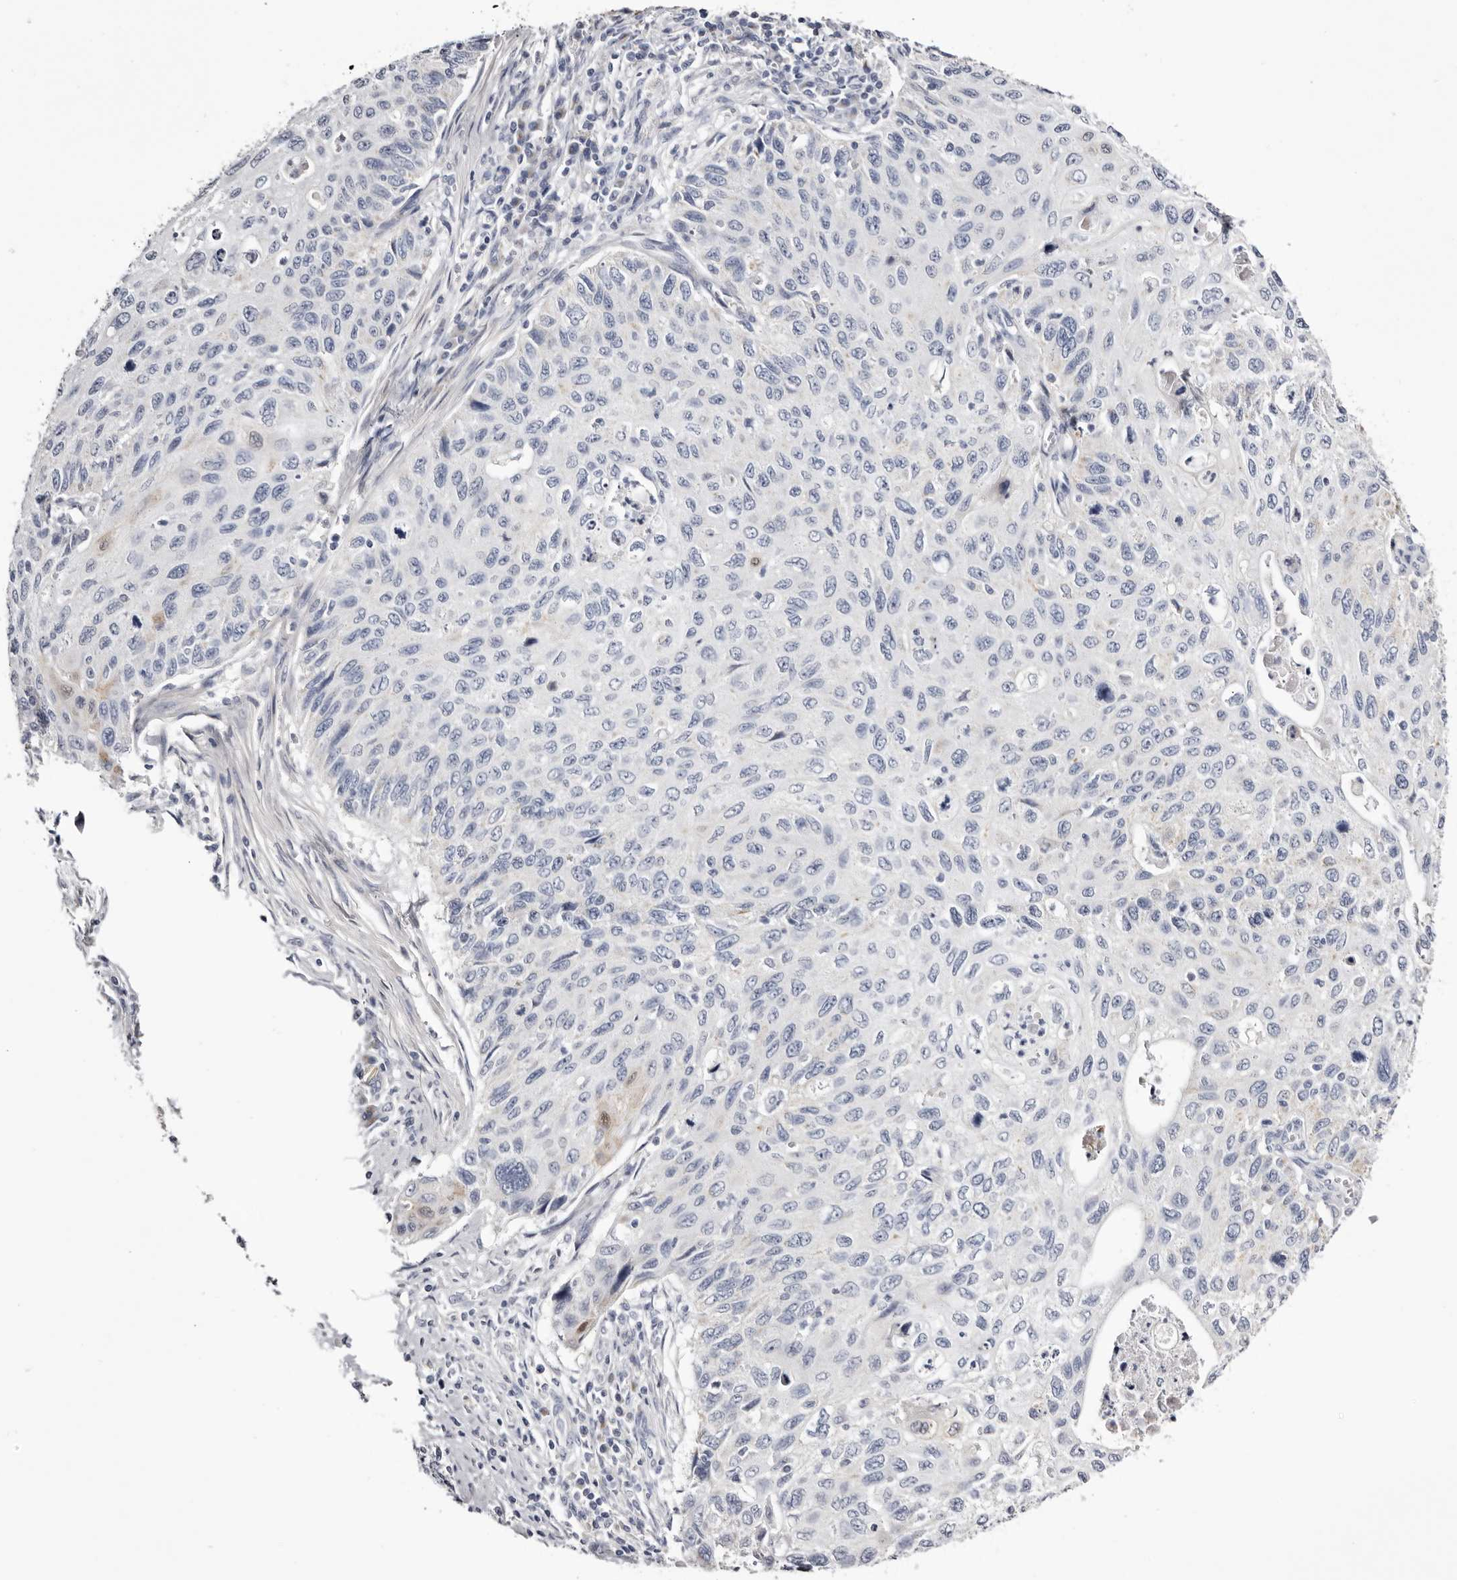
{"staining": {"intensity": "moderate", "quantity": "<25%", "location": "cytoplasmic/membranous,nuclear"}, "tissue": "cervical cancer", "cell_type": "Tumor cells", "image_type": "cancer", "snomed": [{"axis": "morphology", "description": "Squamous cell carcinoma, NOS"}, {"axis": "topography", "description": "Cervix"}], "caption": "A low amount of moderate cytoplasmic/membranous and nuclear staining is identified in approximately <25% of tumor cells in squamous cell carcinoma (cervical) tissue.", "gene": "CASQ1", "patient": {"sex": "female", "age": 70}}